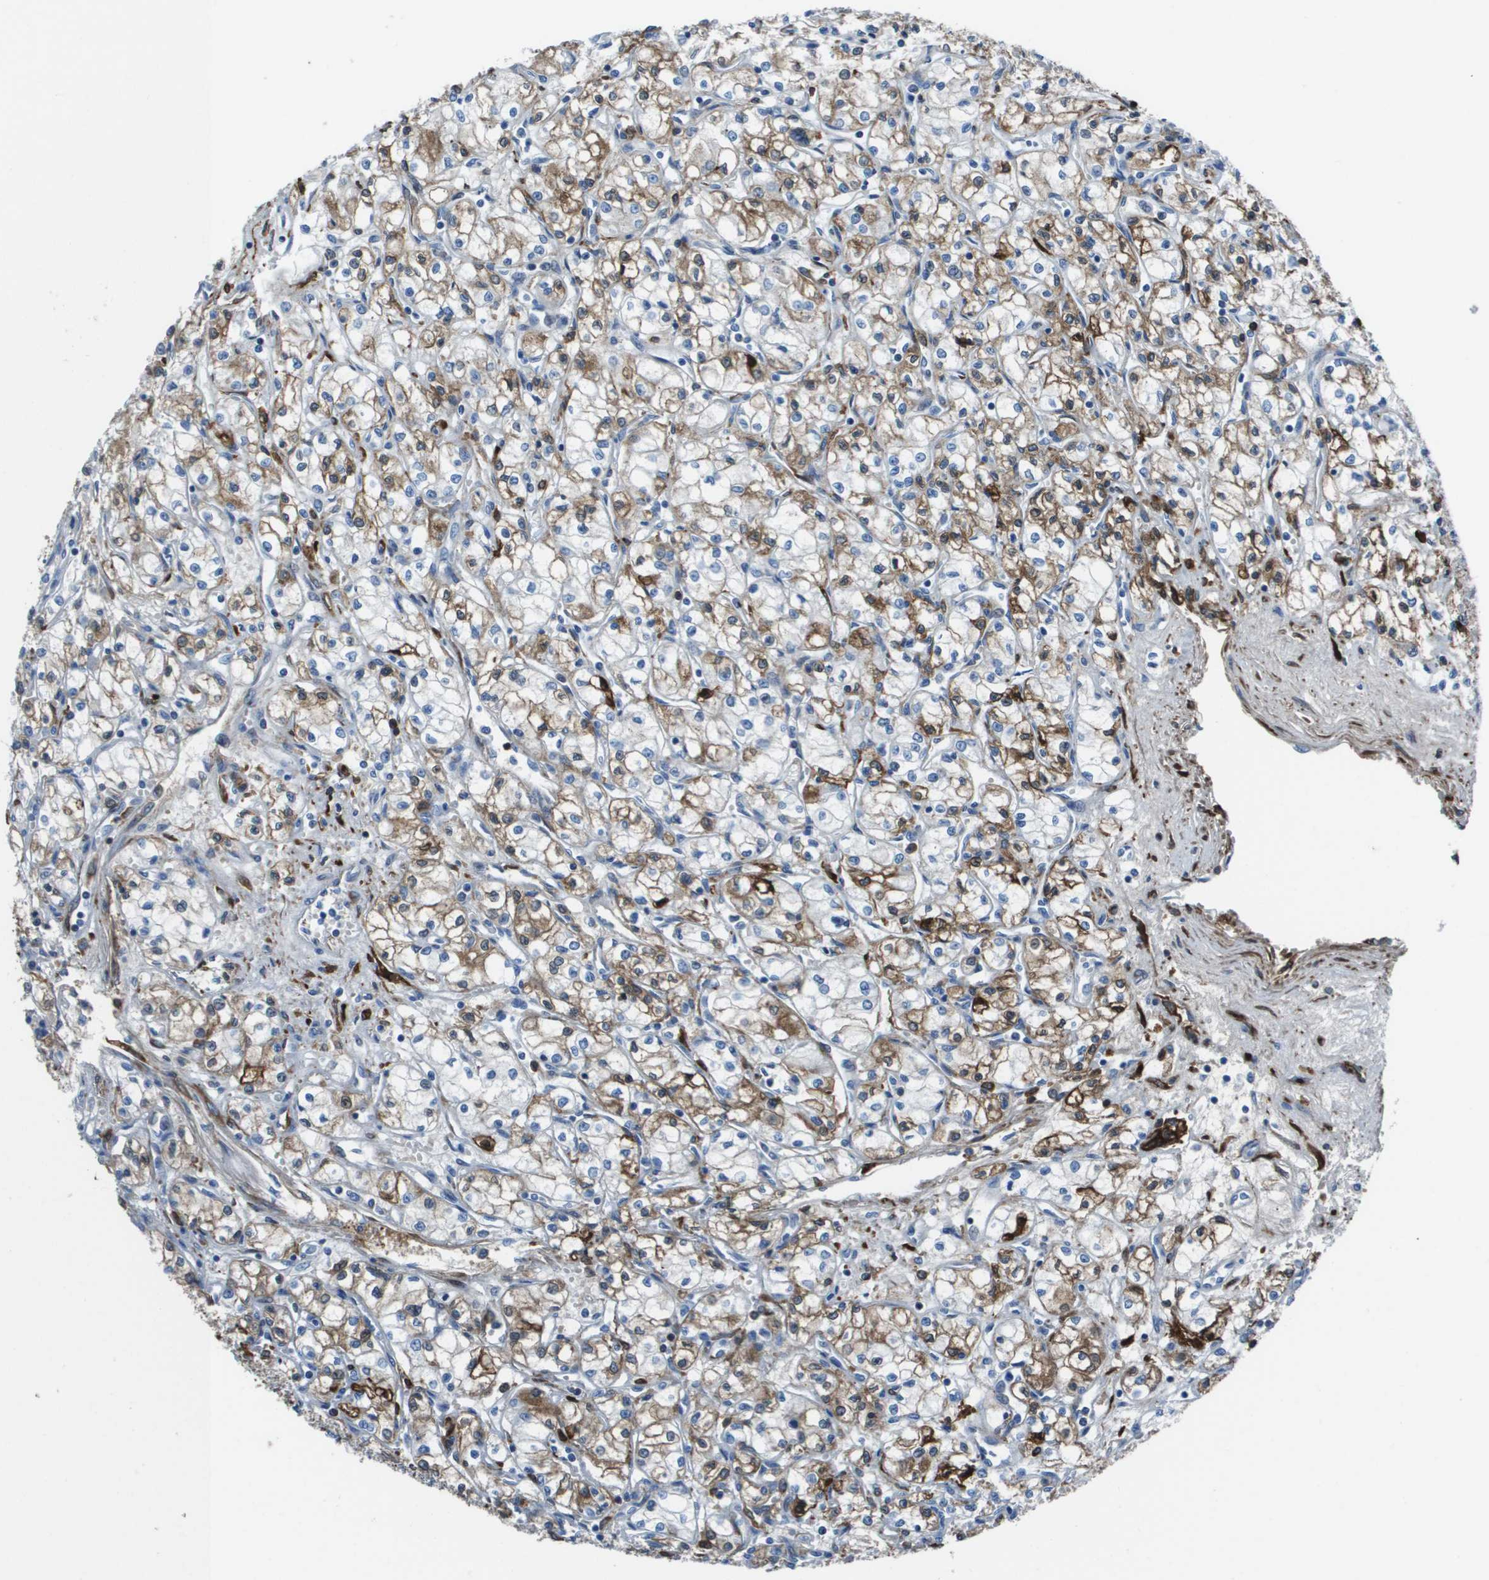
{"staining": {"intensity": "moderate", "quantity": "25%-75%", "location": "cytoplasmic/membranous"}, "tissue": "renal cancer", "cell_type": "Tumor cells", "image_type": "cancer", "snomed": [{"axis": "morphology", "description": "Normal tissue, NOS"}, {"axis": "morphology", "description": "Adenocarcinoma, NOS"}, {"axis": "topography", "description": "Kidney"}], "caption": "Brown immunohistochemical staining in human renal adenocarcinoma shows moderate cytoplasmic/membranous expression in approximately 25%-75% of tumor cells. (Stains: DAB in brown, nuclei in blue, Microscopy: brightfield microscopy at high magnification).", "gene": "VTN", "patient": {"sex": "male", "age": 59}}